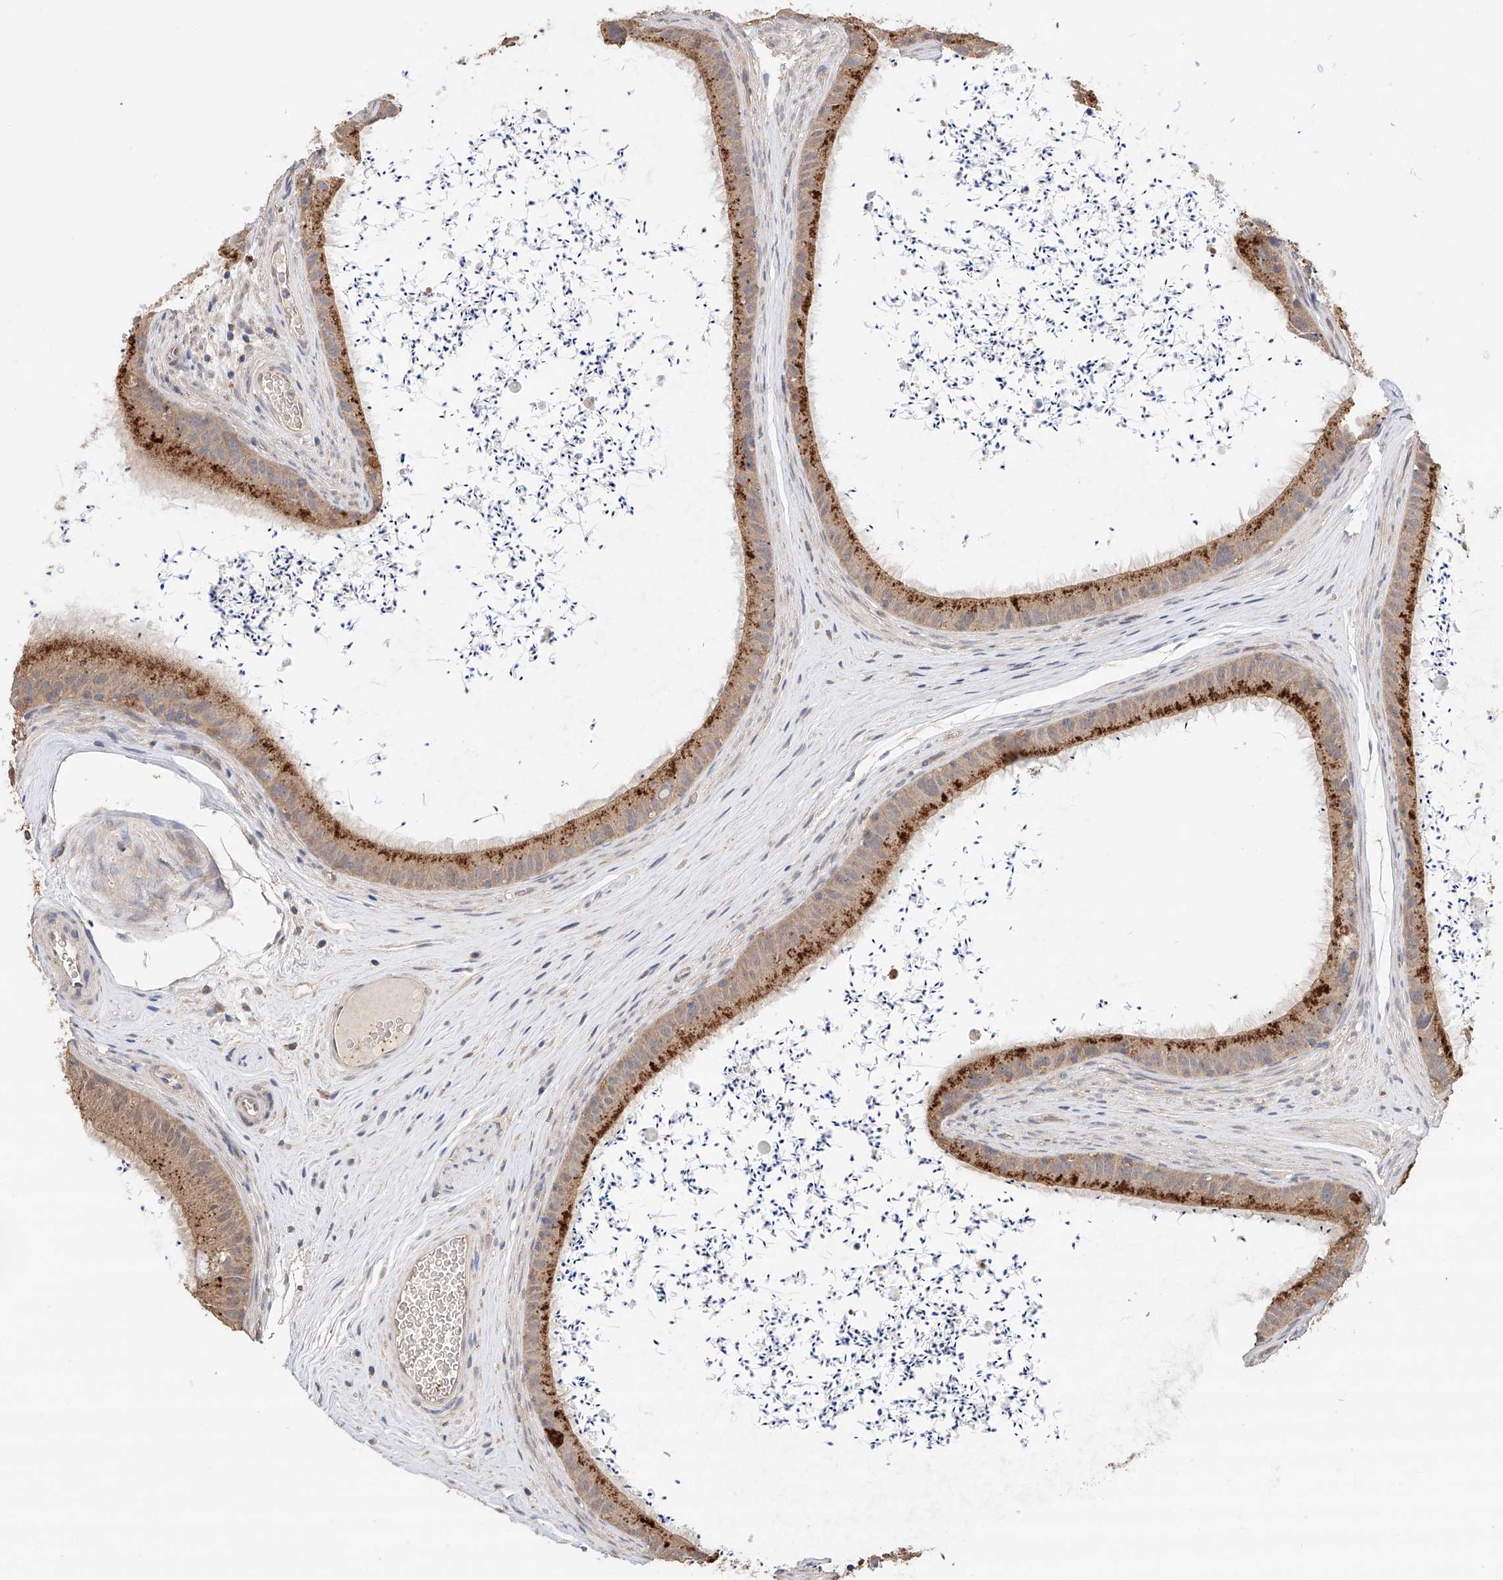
{"staining": {"intensity": "moderate", "quantity": "25%-75%", "location": "cytoplasmic/membranous"}, "tissue": "epididymis", "cell_type": "Glandular cells", "image_type": "normal", "snomed": [{"axis": "morphology", "description": "Normal tissue, NOS"}, {"axis": "topography", "description": "Epididymis, spermatic cord, NOS"}], "caption": "Immunohistochemical staining of benign human epididymis shows 25%-75% levels of moderate cytoplasmic/membranous protein staining in approximately 25%-75% of glandular cells.", "gene": "ZFHX2", "patient": {"sex": "male", "age": 50}}